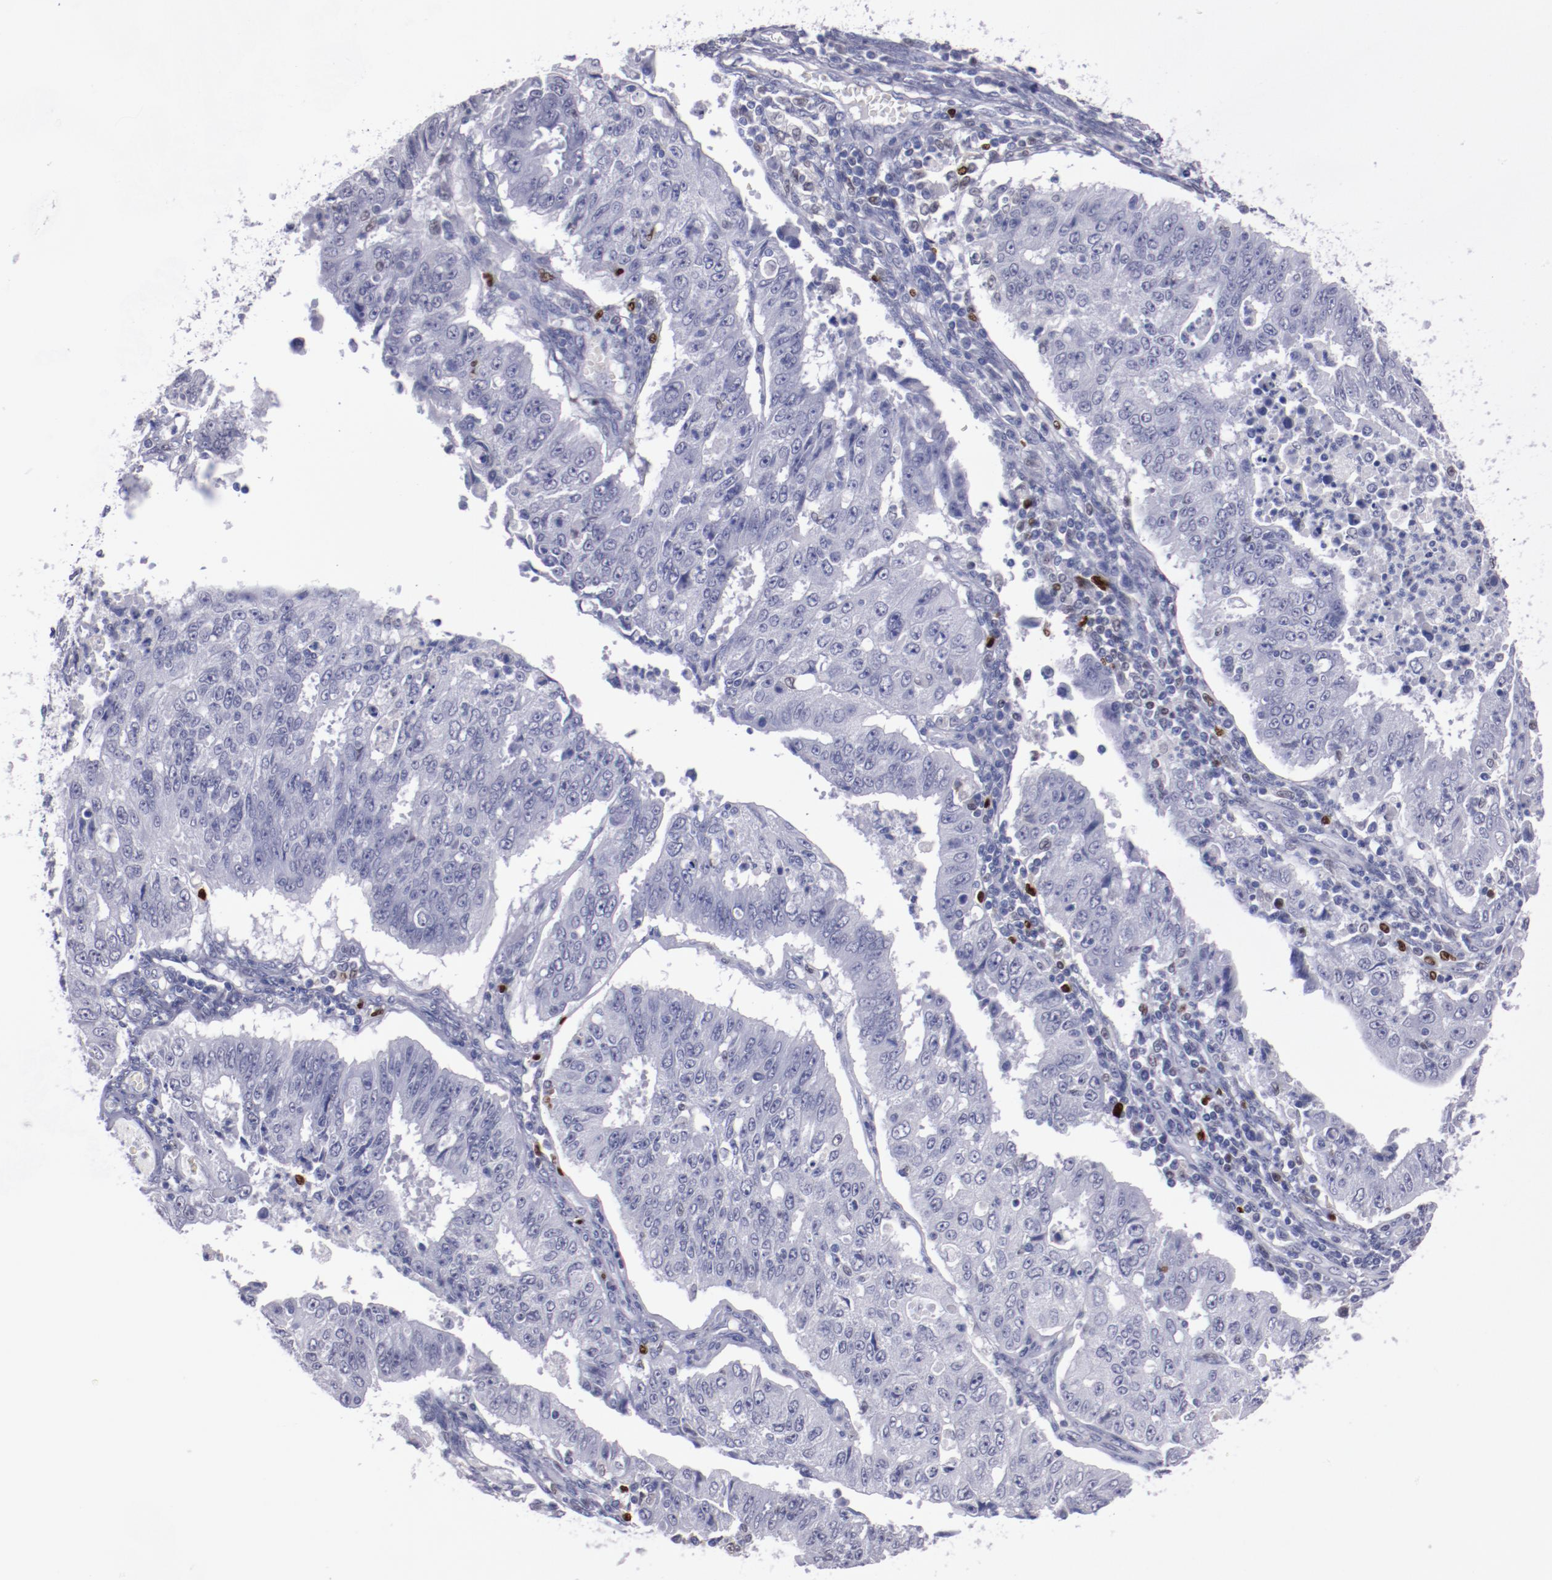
{"staining": {"intensity": "negative", "quantity": "none", "location": "none"}, "tissue": "endometrial cancer", "cell_type": "Tumor cells", "image_type": "cancer", "snomed": [{"axis": "morphology", "description": "Adenocarcinoma, NOS"}, {"axis": "topography", "description": "Endometrium"}], "caption": "Immunohistochemical staining of human endometrial cancer displays no significant expression in tumor cells. Brightfield microscopy of immunohistochemistry (IHC) stained with DAB (brown) and hematoxylin (blue), captured at high magnification.", "gene": "IRF8", "patient": {"sex": "female", "age": 42}}